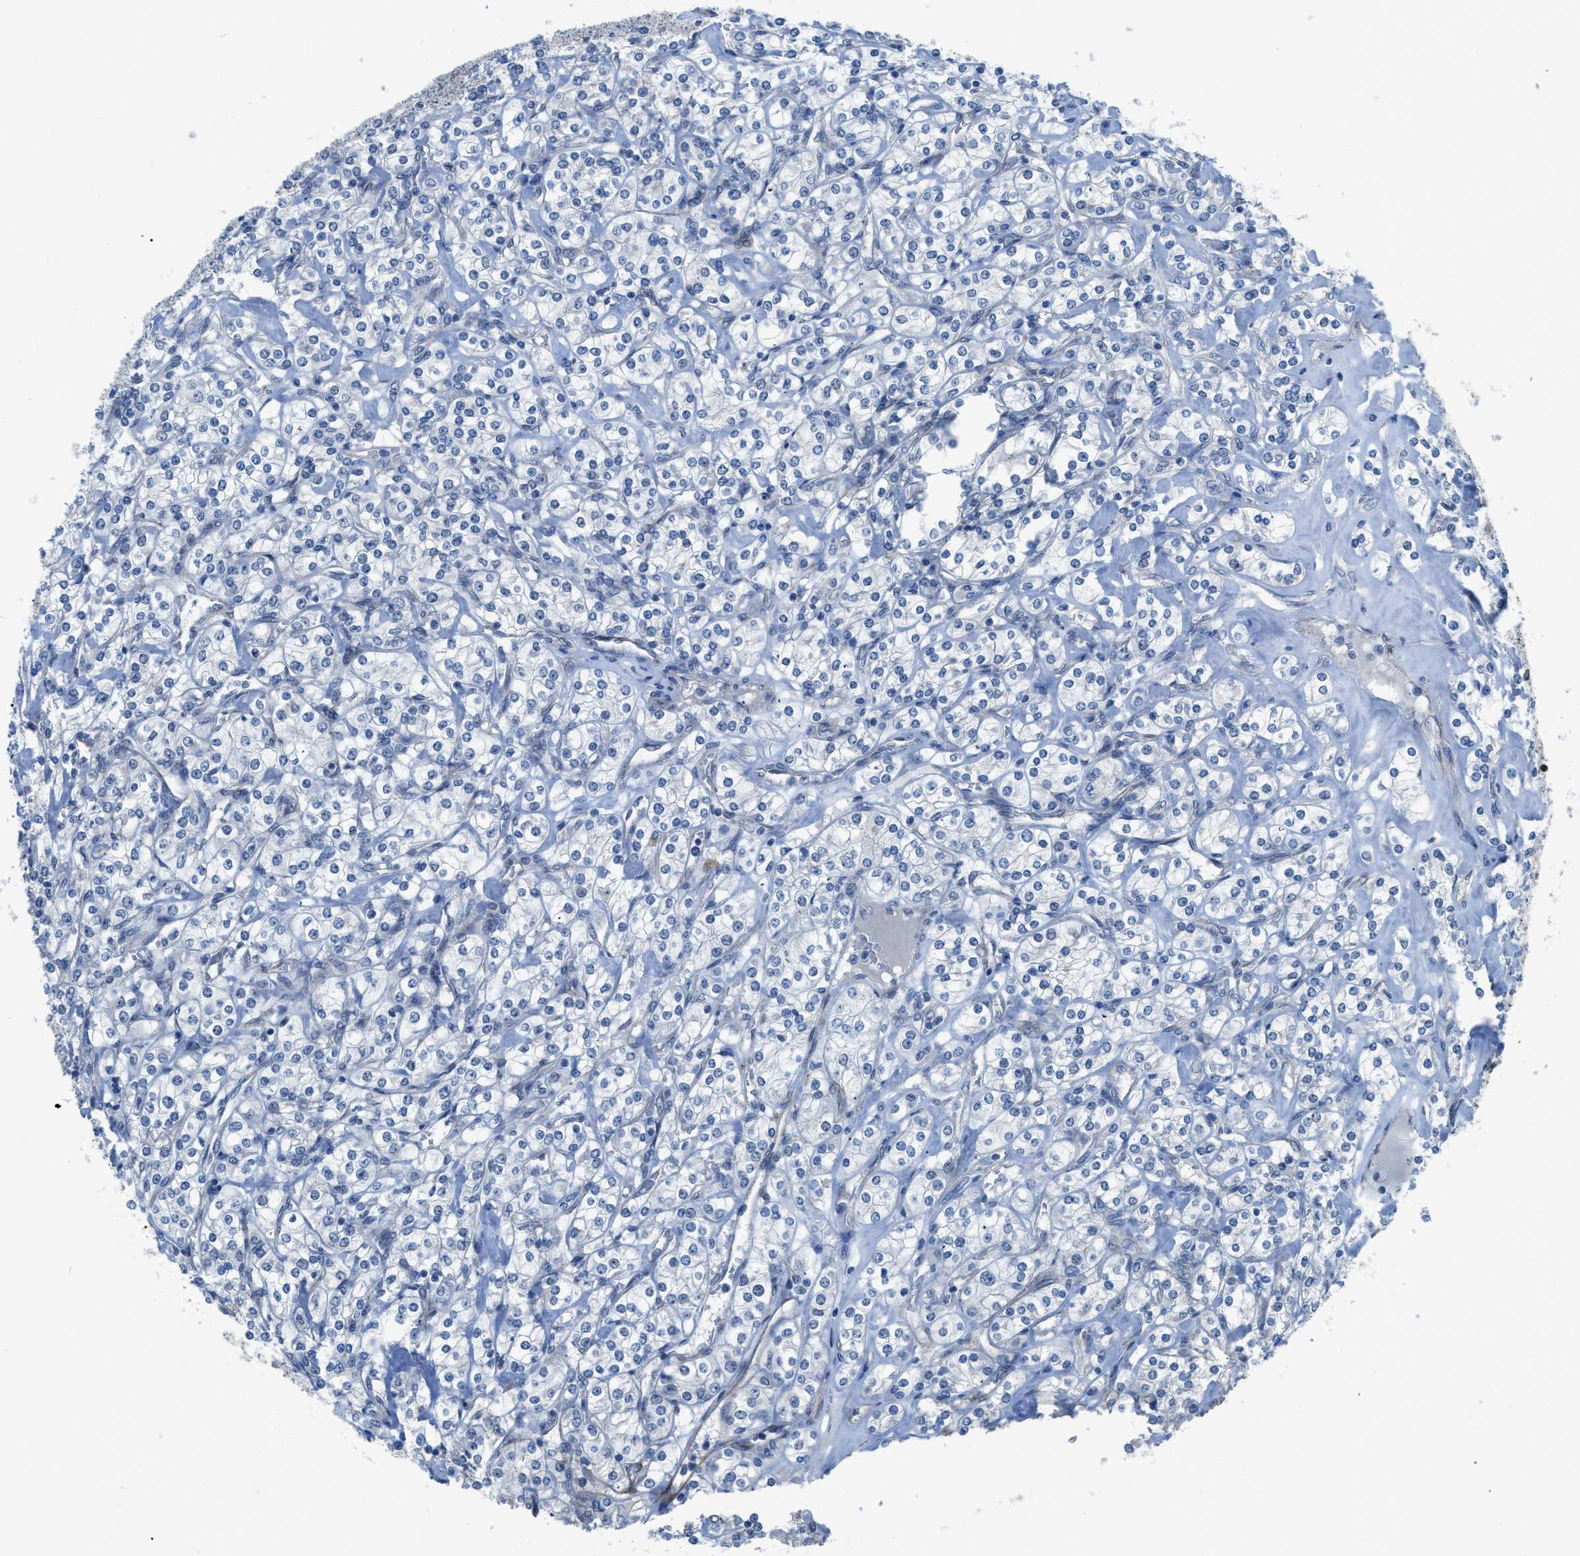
{"staining": {"intensity": "negative", "quantity": "none", "location": "none"}, "tissue": "renal cancer", "cell_type": "Tumor cells", "image_type": "cancer", "snomed": [{"axis": "morphology", "description": "Adenocarcinoma, NOS"}, {"axis": "topography", "description": "Kidney"}], "caption": "Tumor cells are negative for brown protein staining in renal adenocarcinoma.", "gene": "PRKN", "patient": {"sex": "male", "age": 77}}